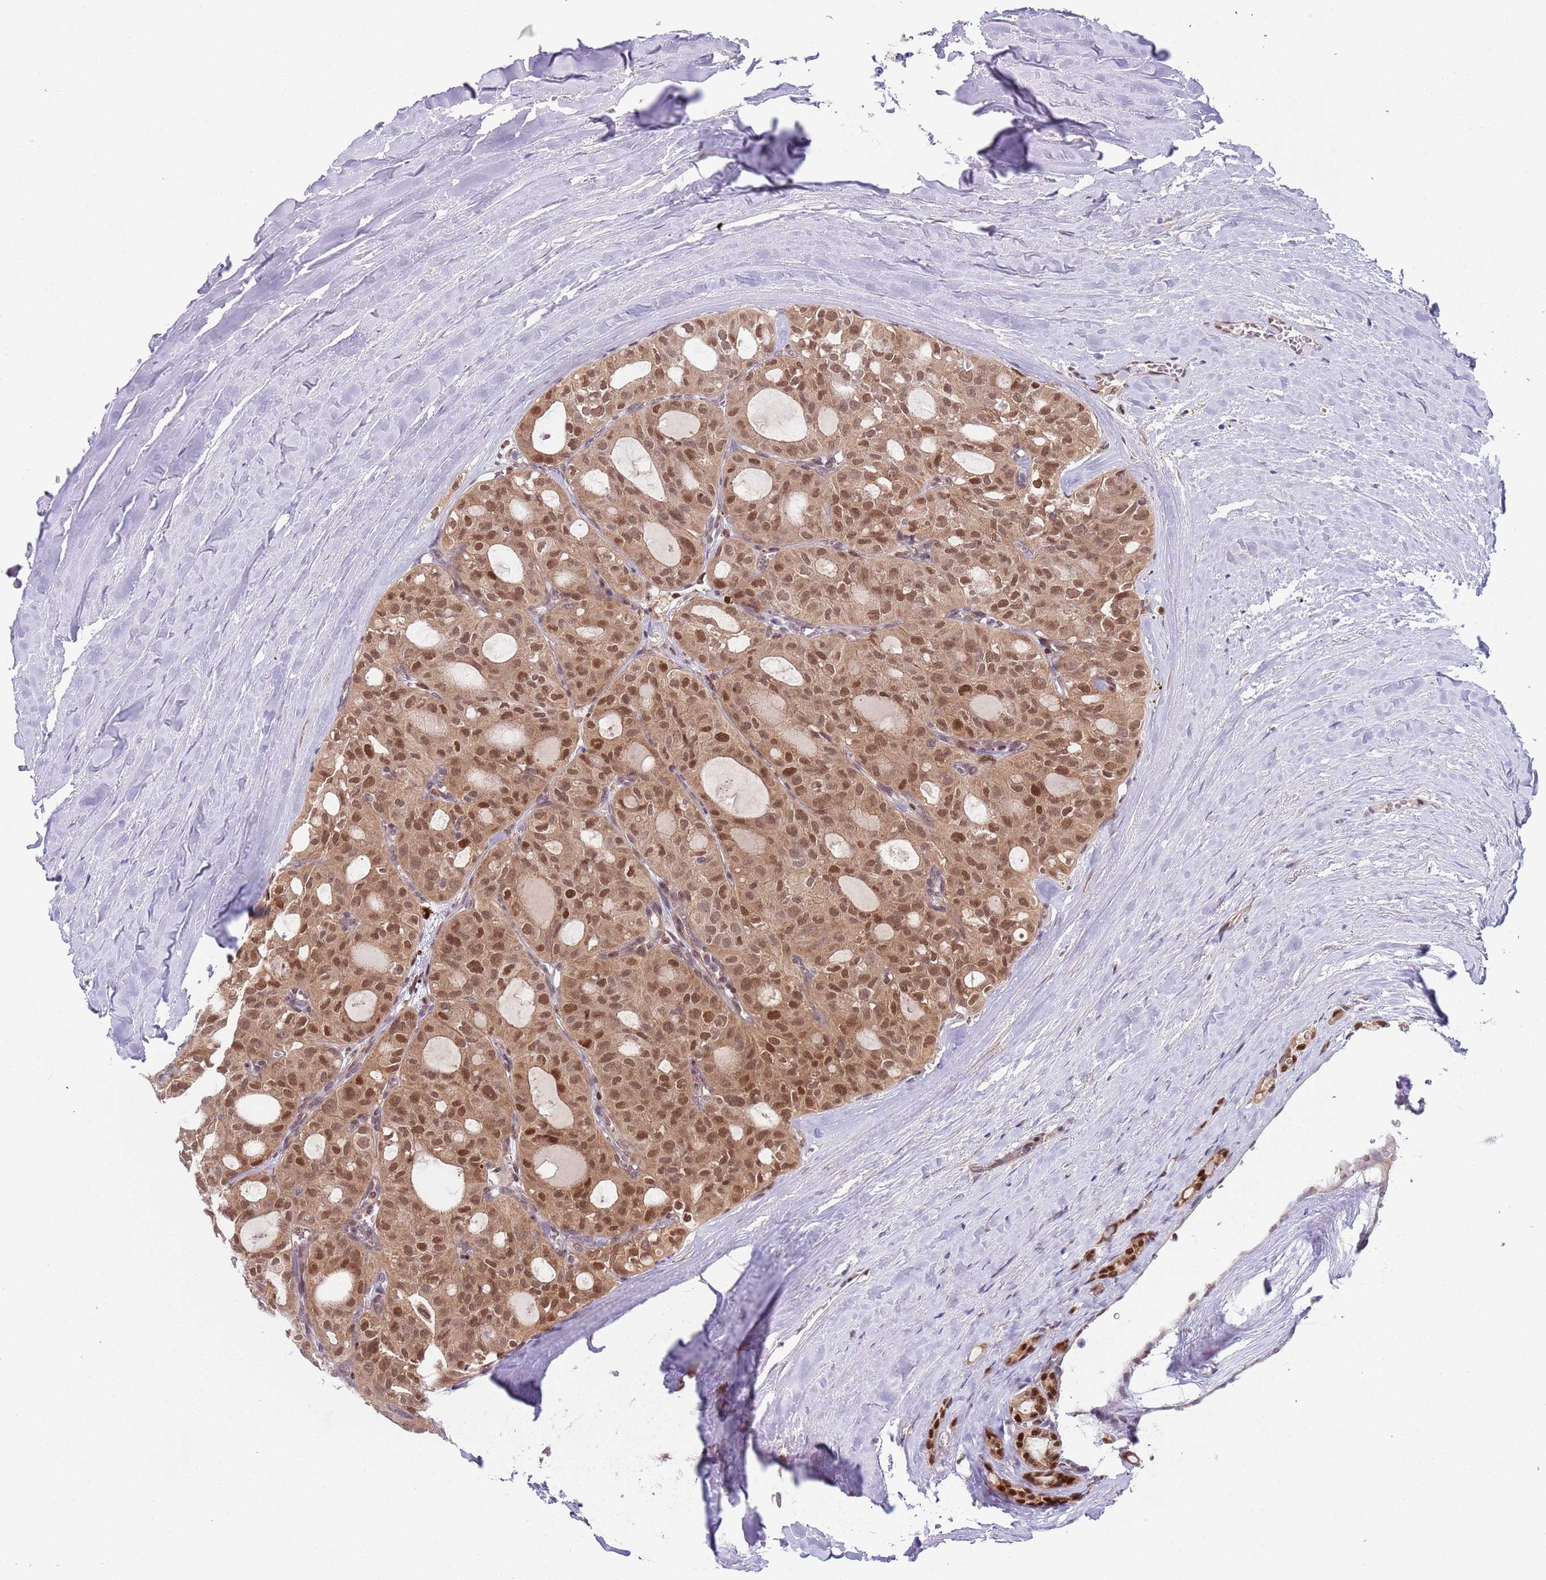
{"staining": {"intensity": "moderate", "quantity": ">75%", "location": "cytoplasmic/membranous,nuclear"}, "tissue": "thyroid cancer", "cell_type": "Tumor cells", "image_type": "cancer", "snomed": [{"axis": "morphology", "description": "Follicular adenoma carcinoma, NOS"}, {"axis": "topography", "description": "Thyroid gland"}], "caption": "Immunohistochemistry histopathology image of neoplastic tissue: thyroid cancer stained using IHC shows medium levels of moderate protein expression localized specifically in the cytoplasmic/membranous and nuclear of tumor cells, appearing as a cytoplasmic/membranous and nuclear brown color.", "gene": "RMND5B", "patient": {"sex": "male", "age": 75}}